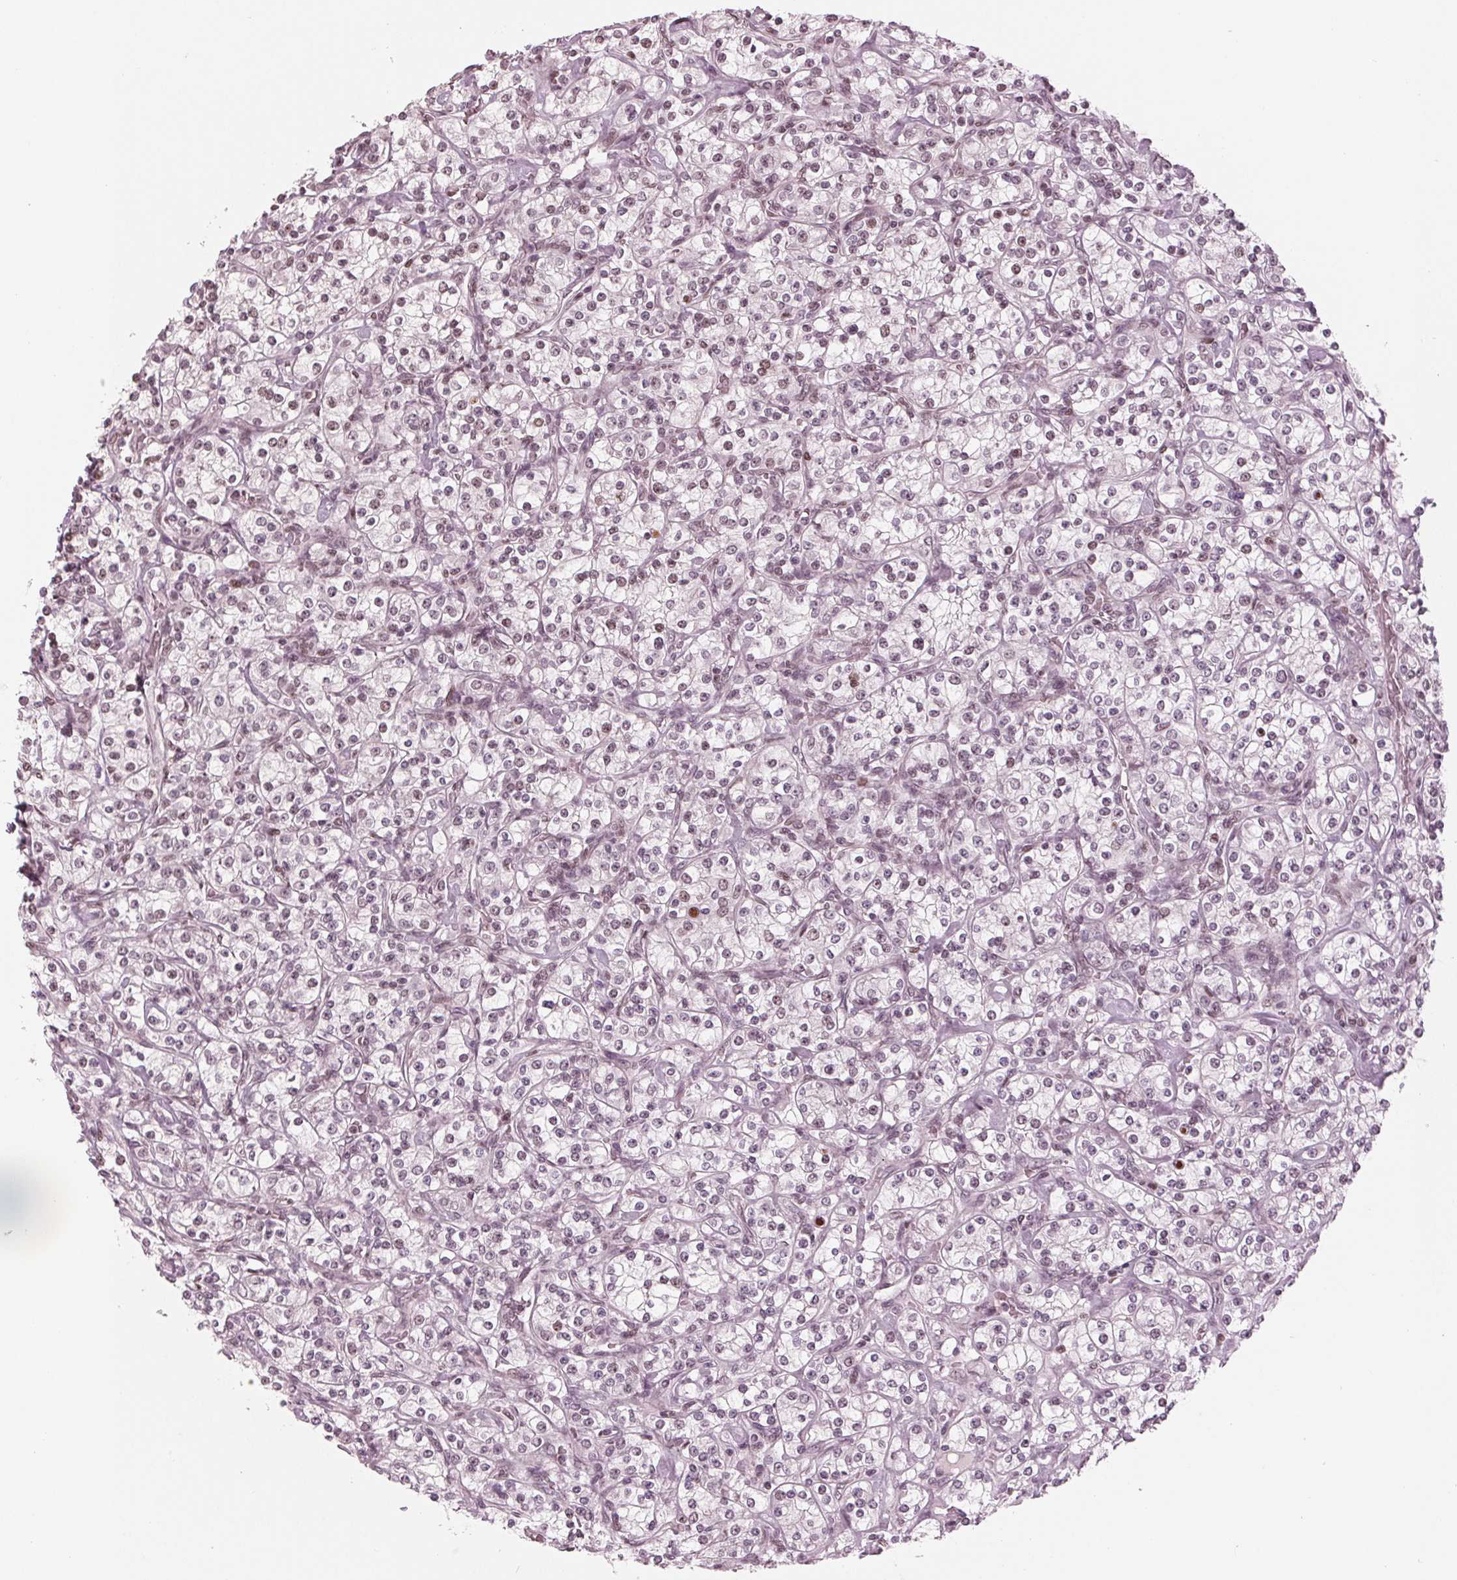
{"staining": {"intensity": "weak", "quantity": "<25%", "location": "nuclear"}, "tissue": "renal cancer", "cell_type": "Tumor cells", "image_type": "cancer", "snomed": [{"axis": "morphology", "description": "Adenocarcinoma, NOS"}, {"axis": "topography", "description": "Kidney"}], "caption": "High magnification brightfield microscopy of adenocarcinoma (renal) stained with DAB (brown) and counterstained with hematoxylin (blue): tumor cells show no significant staining.", "gene": "DNMT3L", "patient": {"sex": "male", "age": 77}}